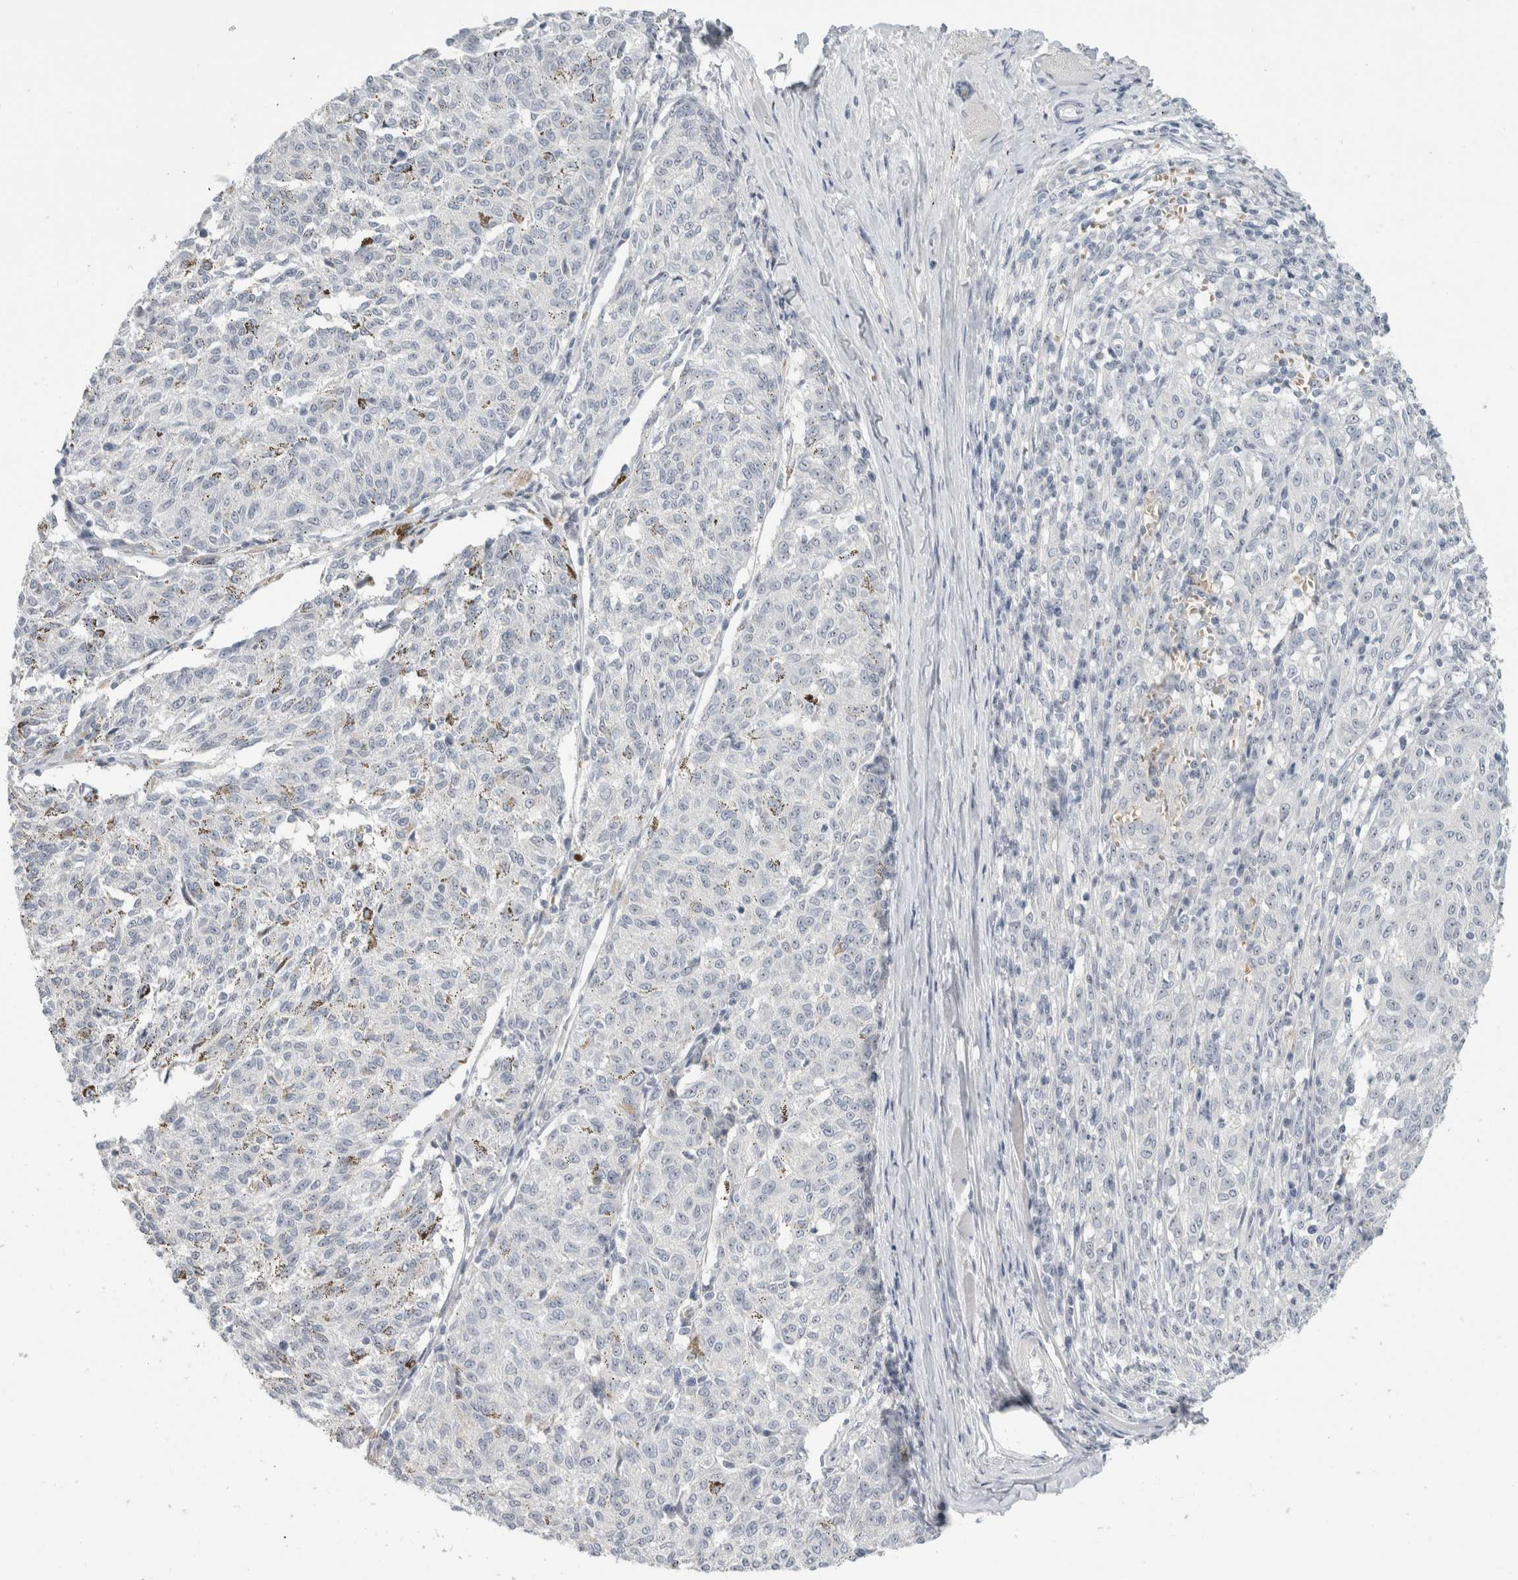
{"staining": {"intensity": "negative", "quantity": "none", "location": "none"}, "tissue": "melanoma", "cell_type": "Tumor cells", "image_type": "cancer", "snomed": [{"axis": "morphology", "description": "Malignant melanoma, NOS"}, {"axis": "topography", "description": "Skin"}], "caption": "Immunohistochemistry (IHC) photomicrograph of human malignant melanoma stained for a protein (brown), which demonstrates no expression in tumor cells.", "gene": "FMR1NB", "patient": {"sex": "female", "age": 72}}